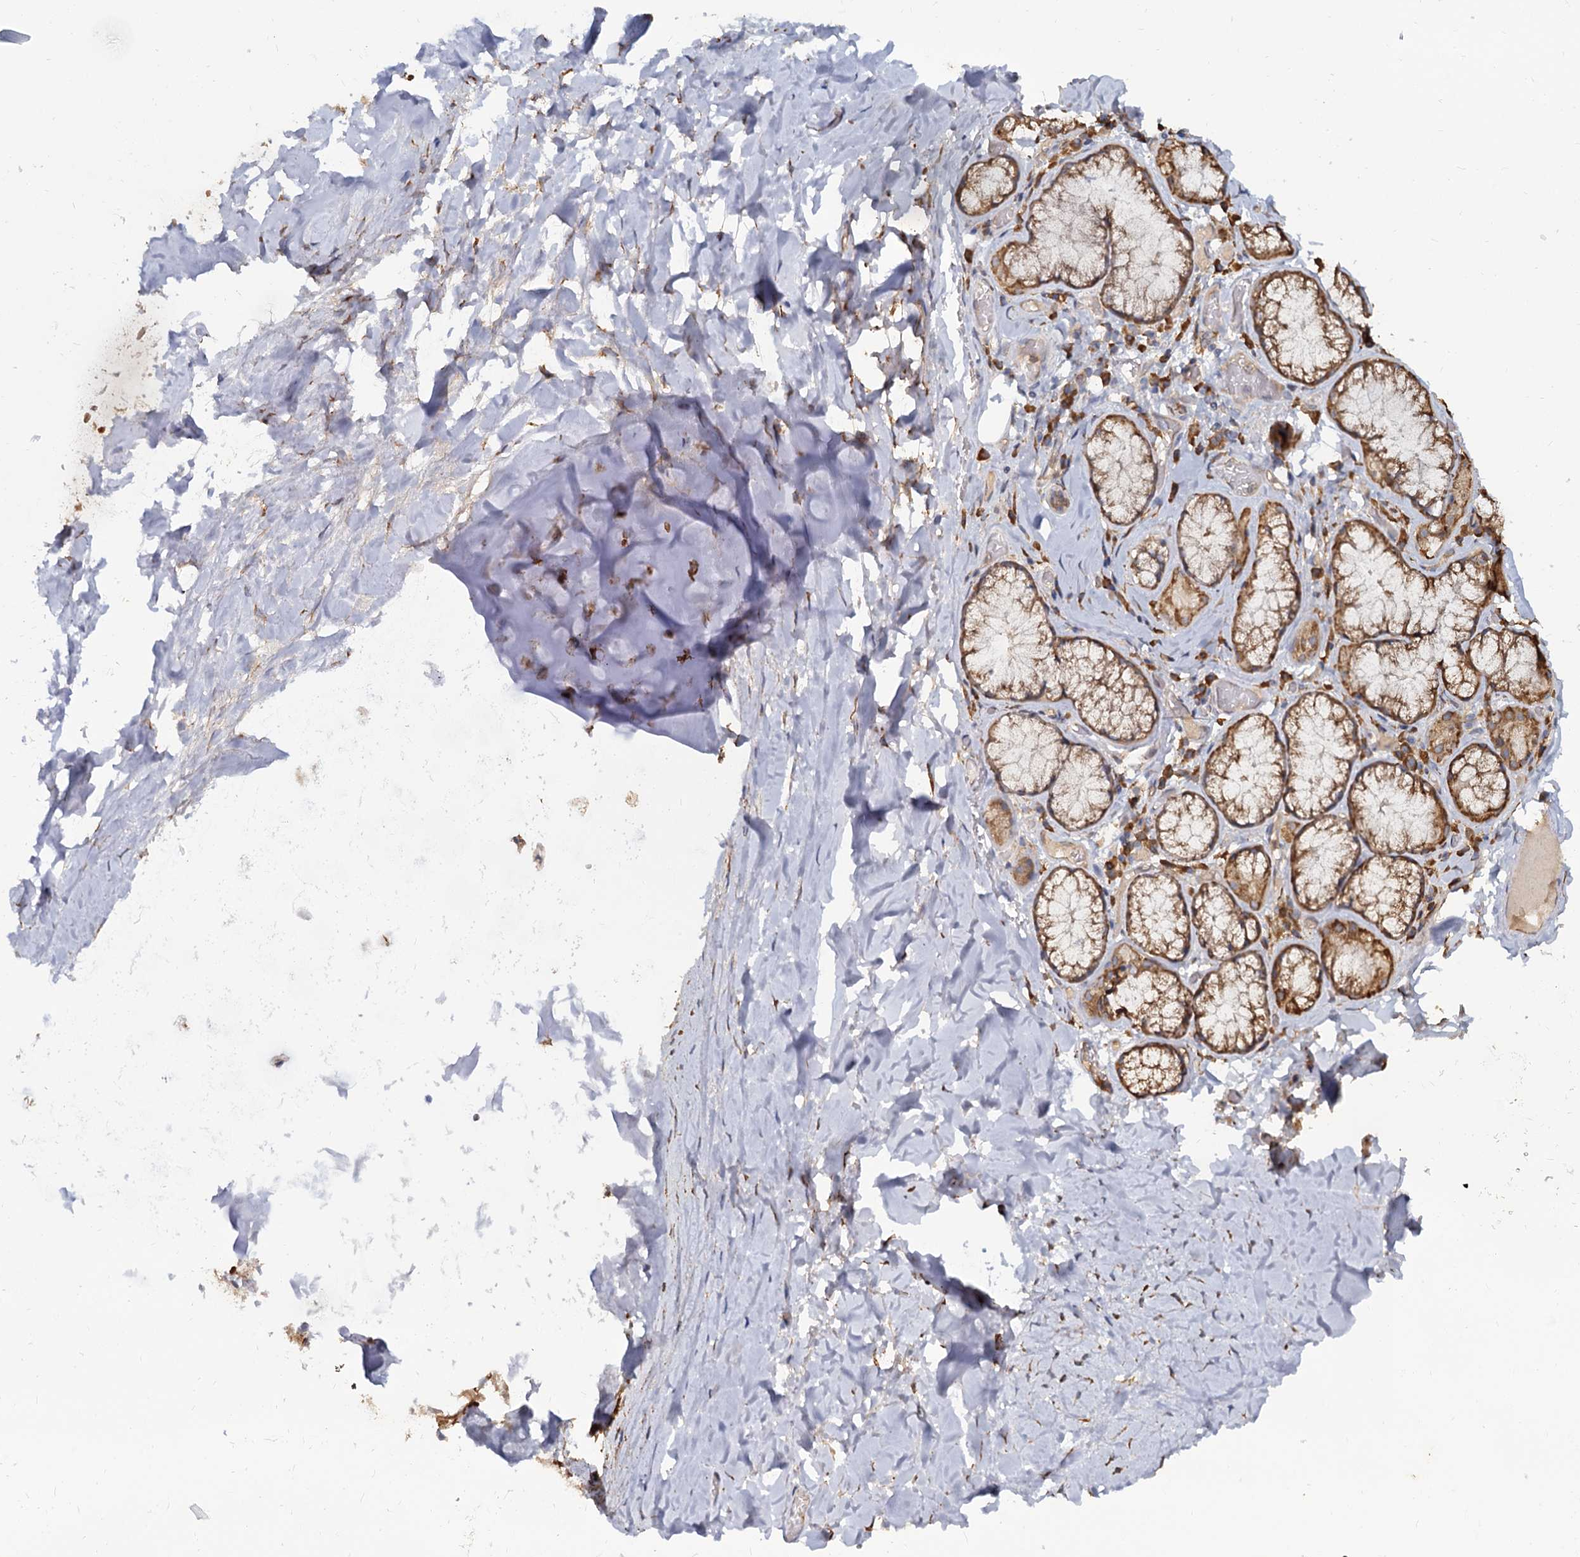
{"staining": {"intensity": "negative", "quantity": "none", "location": "none"}, "tissue": "adipose tissue", "cell_type": "Adipocytes", "image_type": "normal", "snomed": [{"axis": "morphology", "description": "Normal tissue, NOS"}, {"axis": "topography", "description": "Lymph node"}, {"axis": "topography", "description": "Cartilage tissue"}, {"axis": "topography", "description": "Bronchus"}], "caption": "DAB immunohistochemical staining of benign adipose tissue demonstrates no significant staining in adipocytes.", "gene": "LRRC51", "patient": {"sex": "male", "age": 63}}